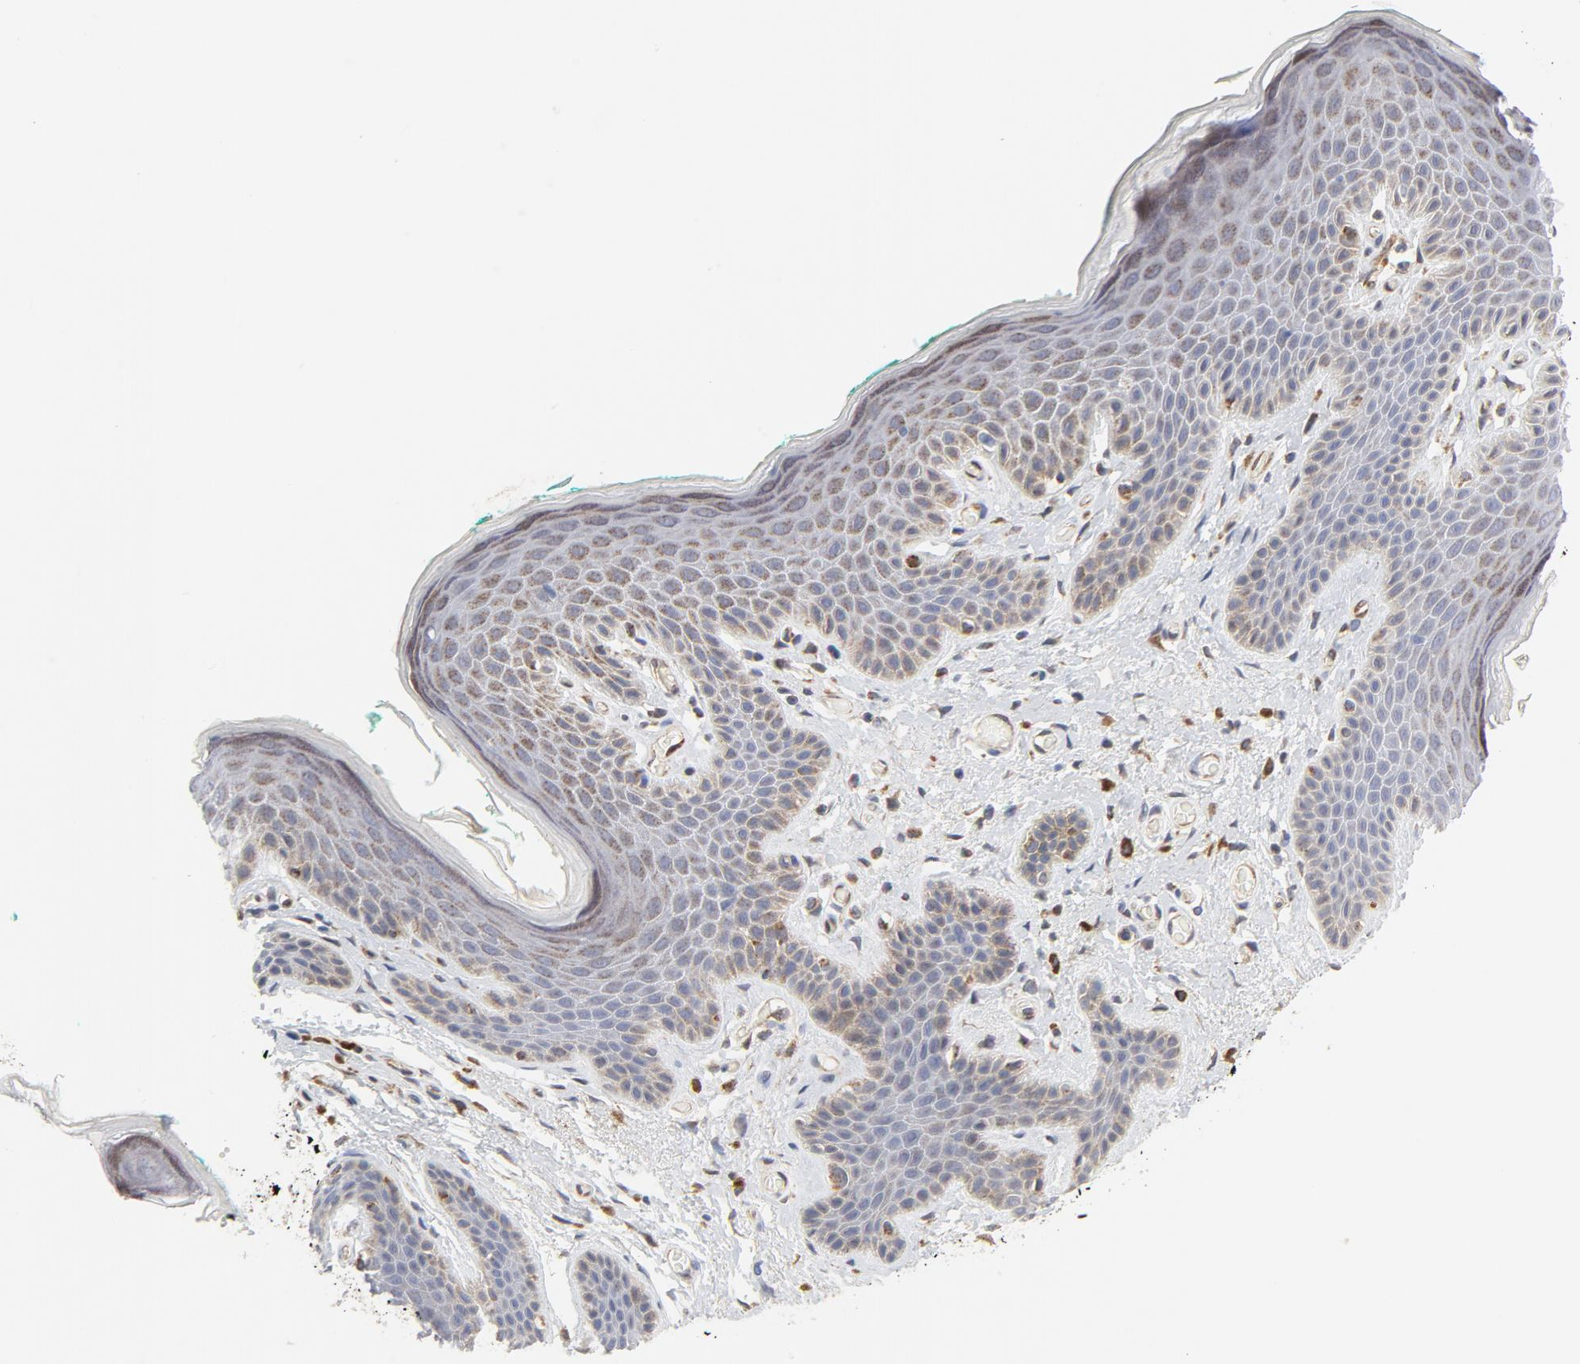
{"staining": {"intensity": "moderate", "quantity": ">75%", "location": "cytoplasmic/membranous"}, "tissue": "skin", "cell_type": "Epidermal cells", "image_type": "normal", "snomed": [{"axis": "morphology", "description": "Normal tissue, NOS"}, {"axis": "topography", "description": "Anal"}], "caption": "A photomicrograph of human skin stained for a protein reveals moderate cytoplasmic/membranous brown staining in epidermal cells. (Brightfield microscopy of DAB IHC at high magnification).", "gene": "RAPGEF4", "patient": {"sex": "male", "age": 74}}